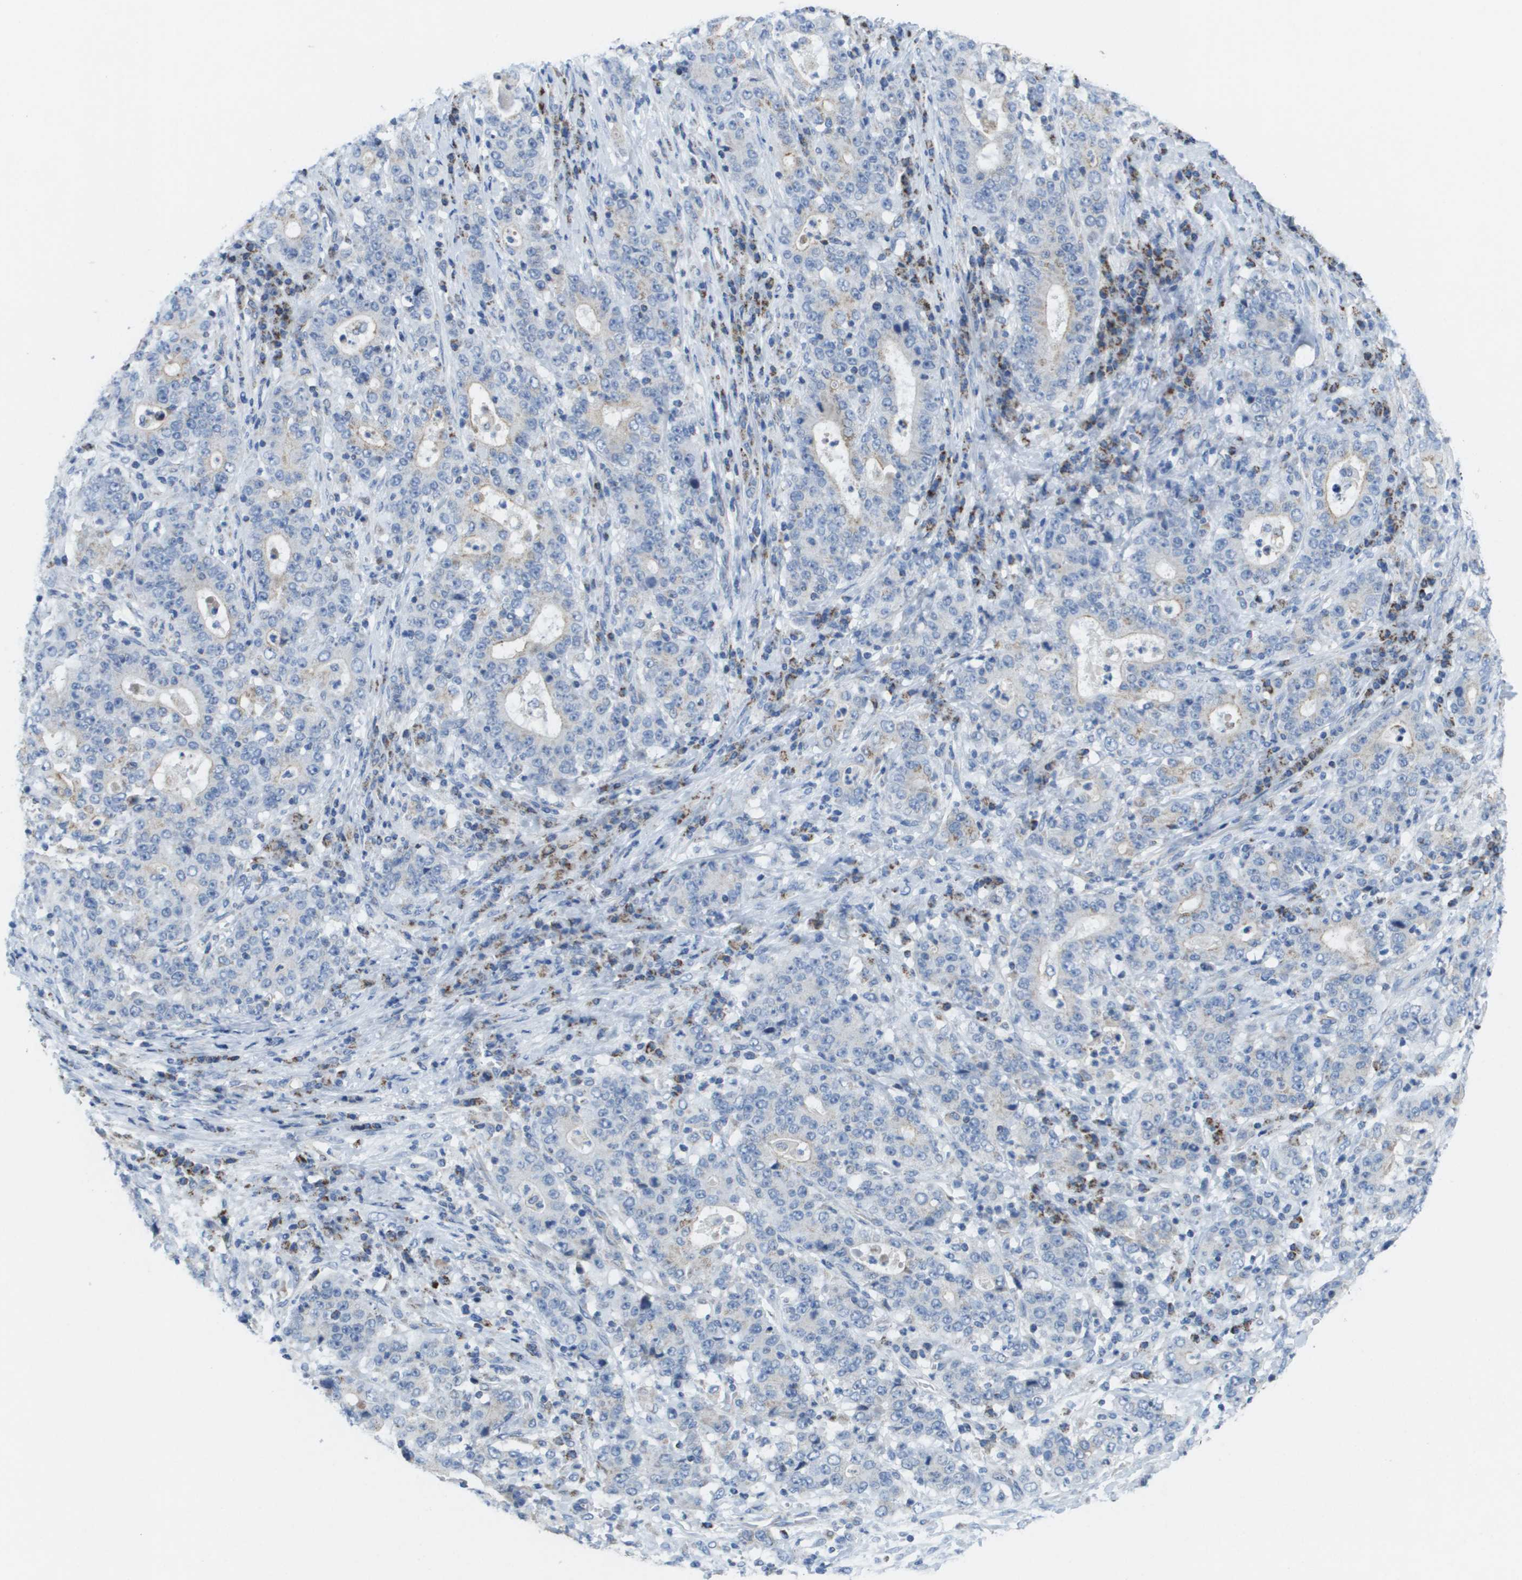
{"staining": {"intensity": "weak", "quantity": "<25%", "location": "cytoplasmic/membranous"}, "tissue": "stomach cancer", "cell_type": "Tumor cells", "image_type": "cancer", "snomed": [{"axis": "morphology", "description": "Normal tissue, NOS"}, {"axis": "morphology", "description": "Adenocarcinoma, NOS"}, {"axis": "topography", "description": "Stomach, upper"}, {"axis": "topography", "description": "Stomach"}], "caption": "This is a micrograph of immunohistochemistry staining of adenocarcinoma (stomach), which shows no expression in tumor cells.", "gene": "TMEM223", "patient": {"sex": "male", "age": 59}}